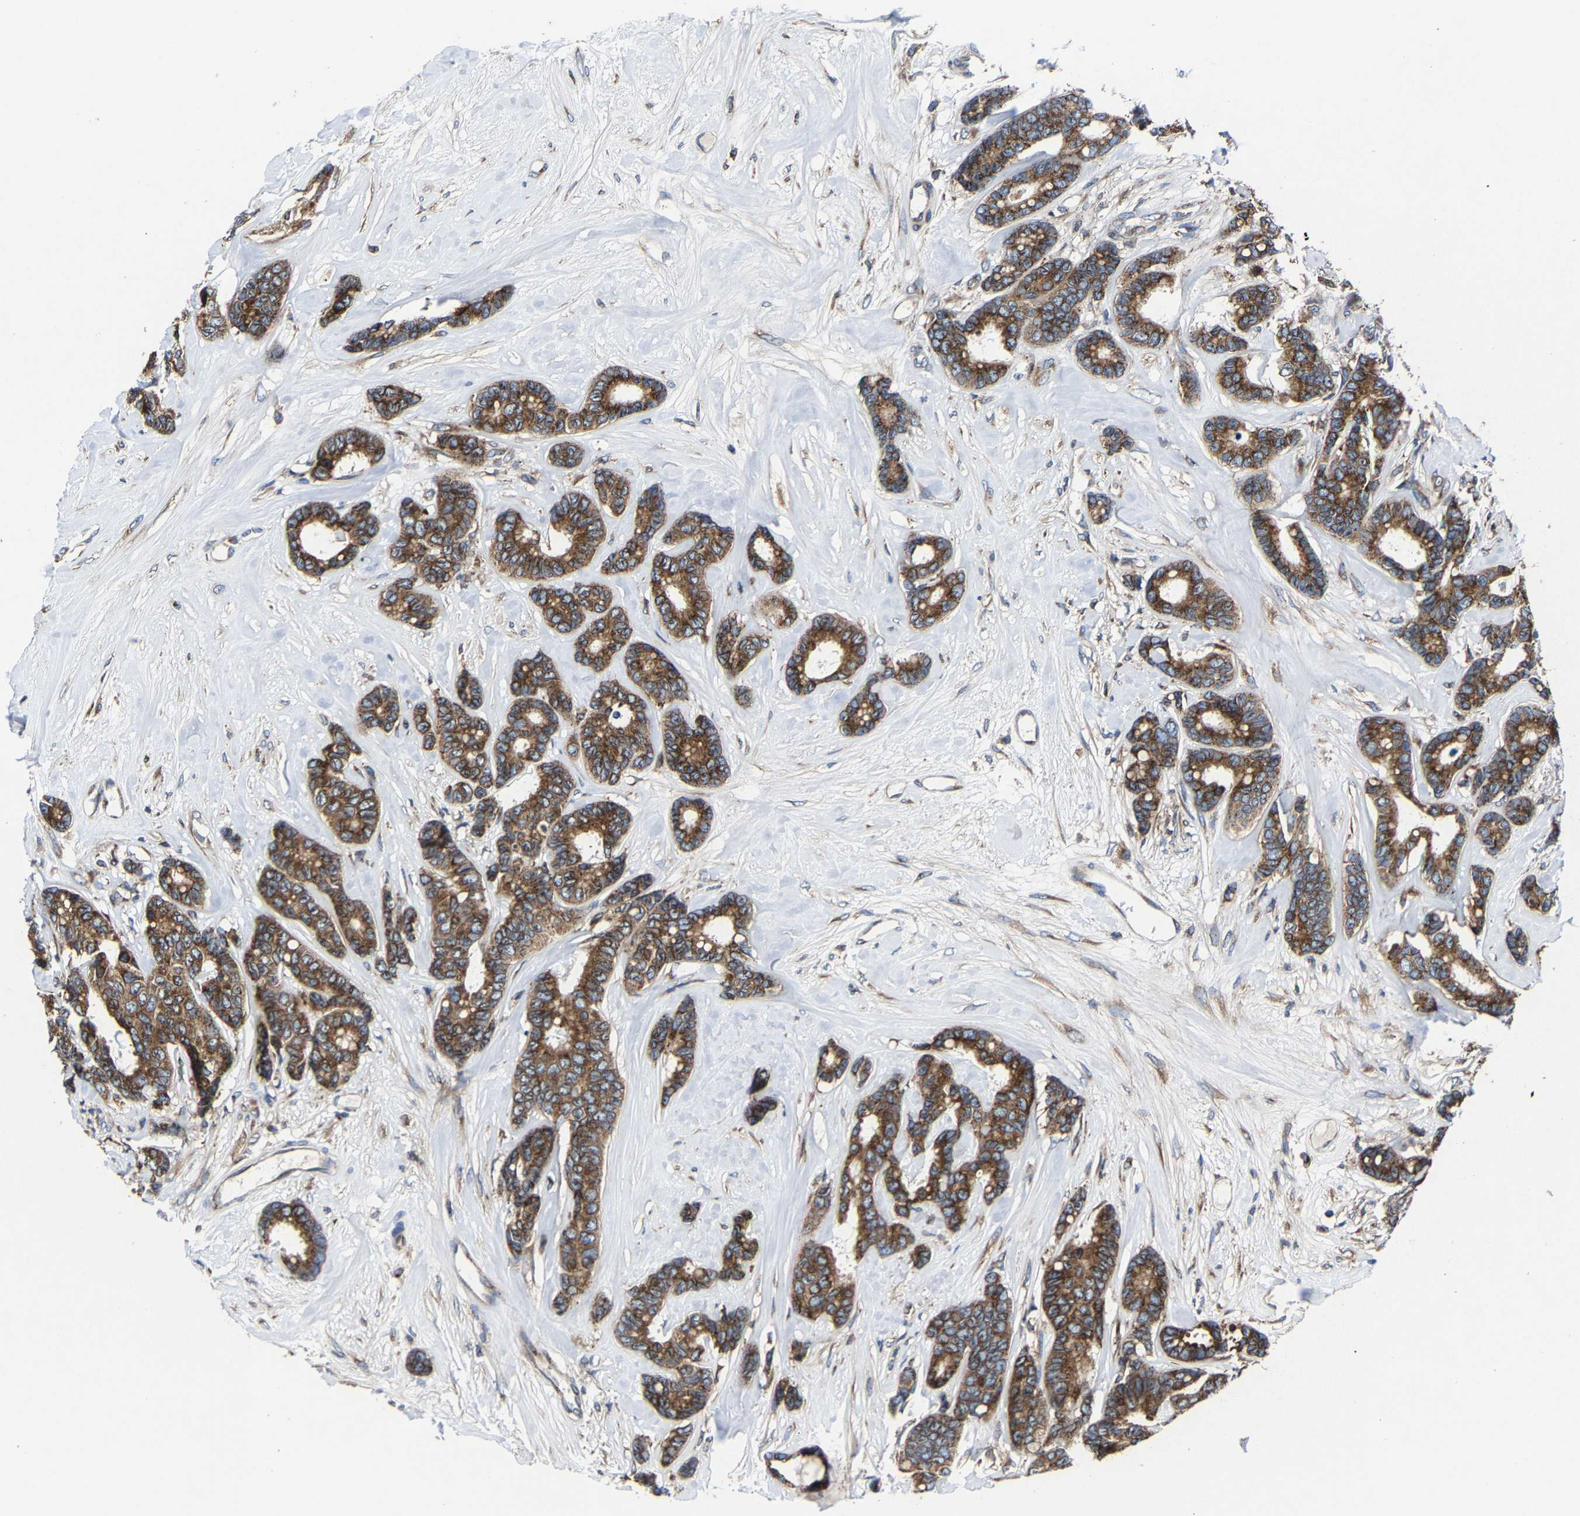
{"staining": {"intensity": "moderate", "quantity": ">75%", "location": "cytoplasmic/membranous"}, "tissue": "breast cancer", "cell_type": "Tumor cells", "image_type": "cancer", "snomed": [{"axis": "morphology", "description": "Duct carcinoma"}, {"axis": "topography", "description": "Breast"}], "caption": "A brown stain labels moderate cytoplasmic/membranous staining of a protein in breast cancer (infiltrating ductal carcinoma) tumor cells.", "gene": "EBAG9", "patient": {"sex": "female", "age": 87}}